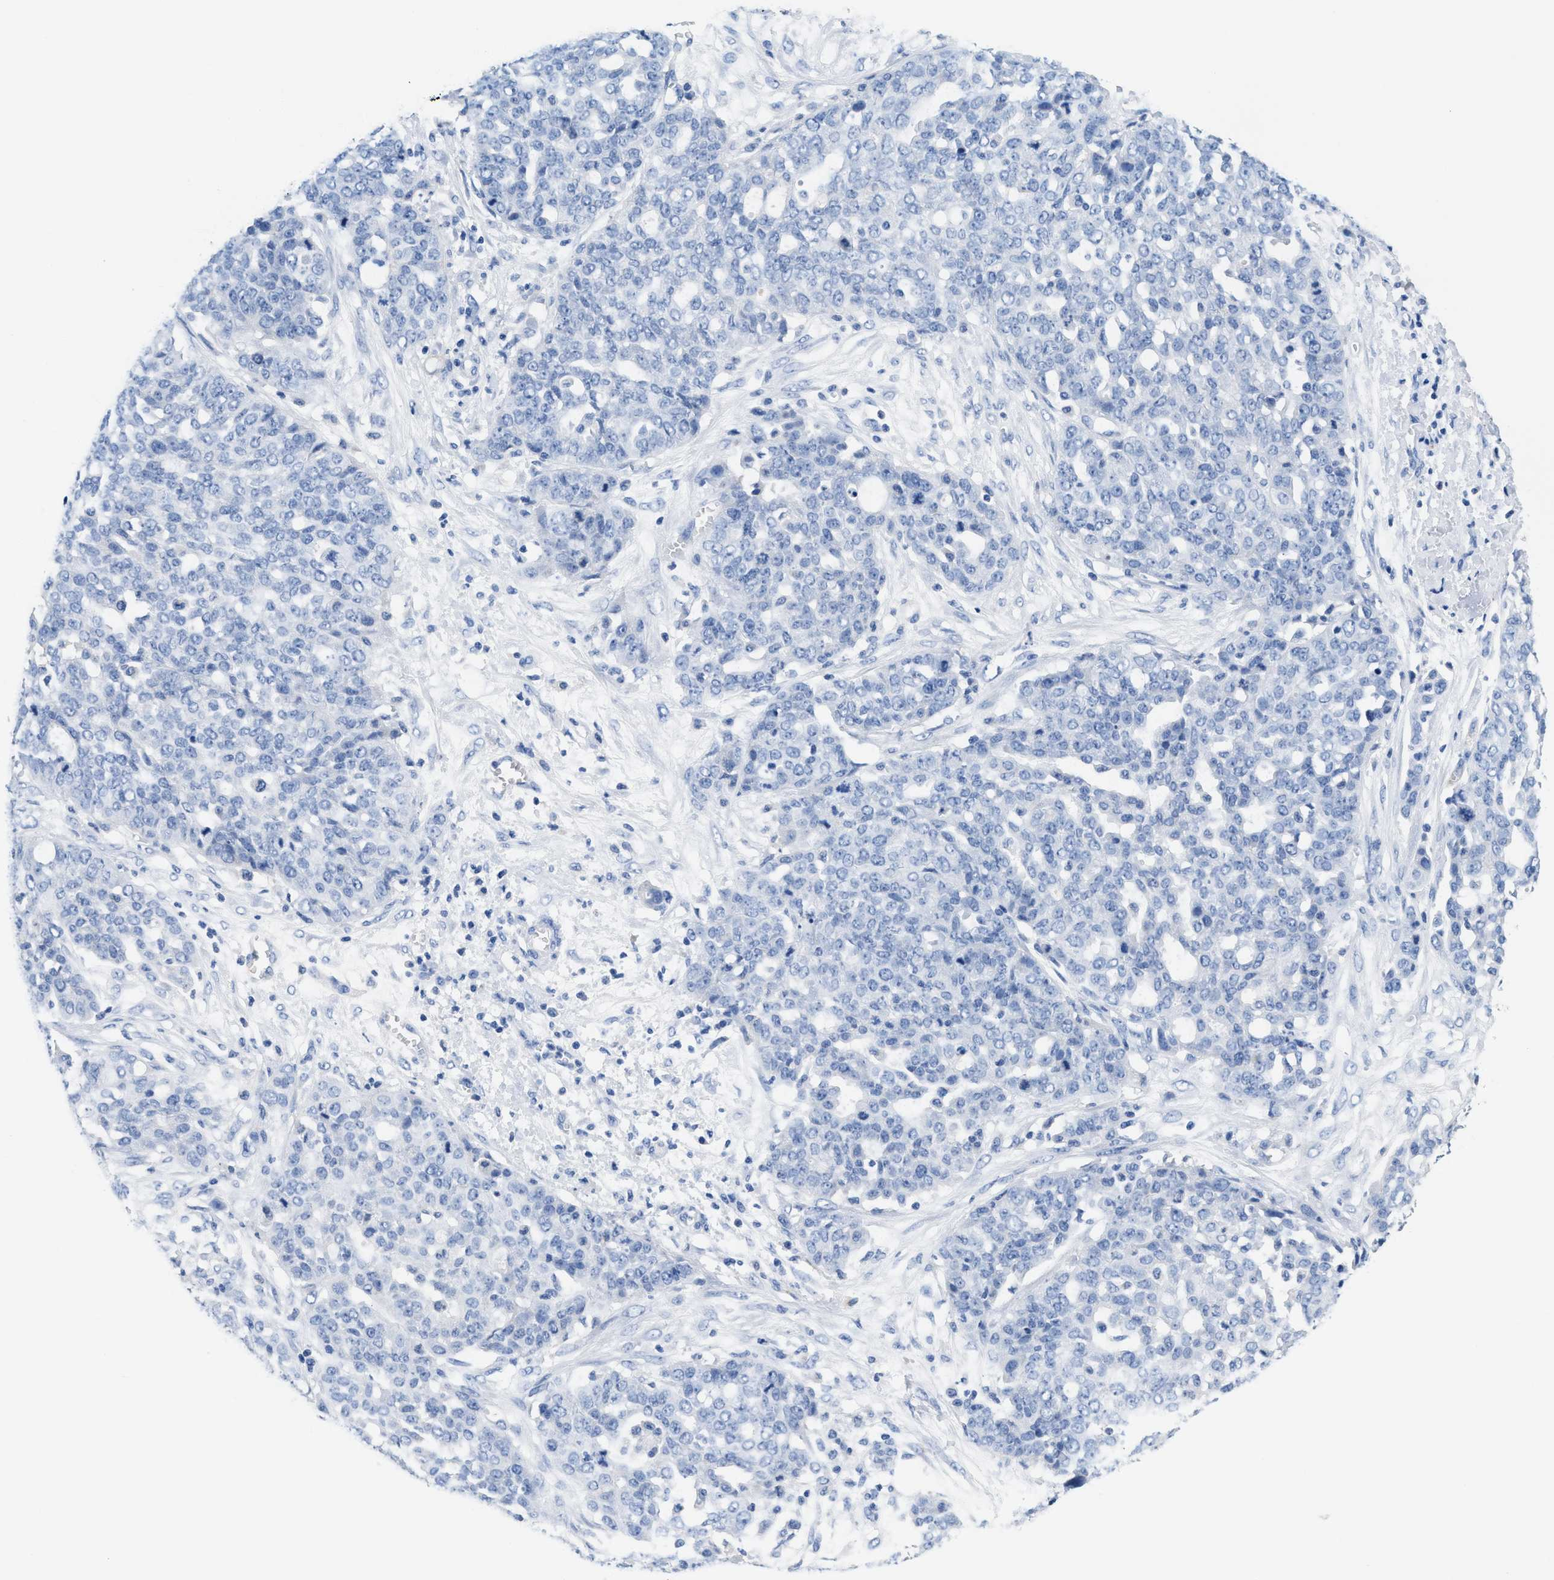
{"staining": {"intensity": "negative", "quantity": "none", "location": "none"}, "tissue": "ovarian cancer", "cell_type": "Tumor cells", "image_type": "cancer", "snomed": [{"axis": "morphology", "description": "Cystadenocarcinoma, serous, NOS"}, {"axis": "topography", "description": "Soft tissue"}, {"axis": "topography", "description": "Ovary"}], "caption": "Immunohistochemistry of ovarian serous cystadenocarcinoma shows no positivity in tumor cells. (DAB (3,3'-diaminobenzidine) immunohistochemistry (IHC), high magnification).", "gene": "SLFN13", "patient": {"sex": "female", "age": 57}}